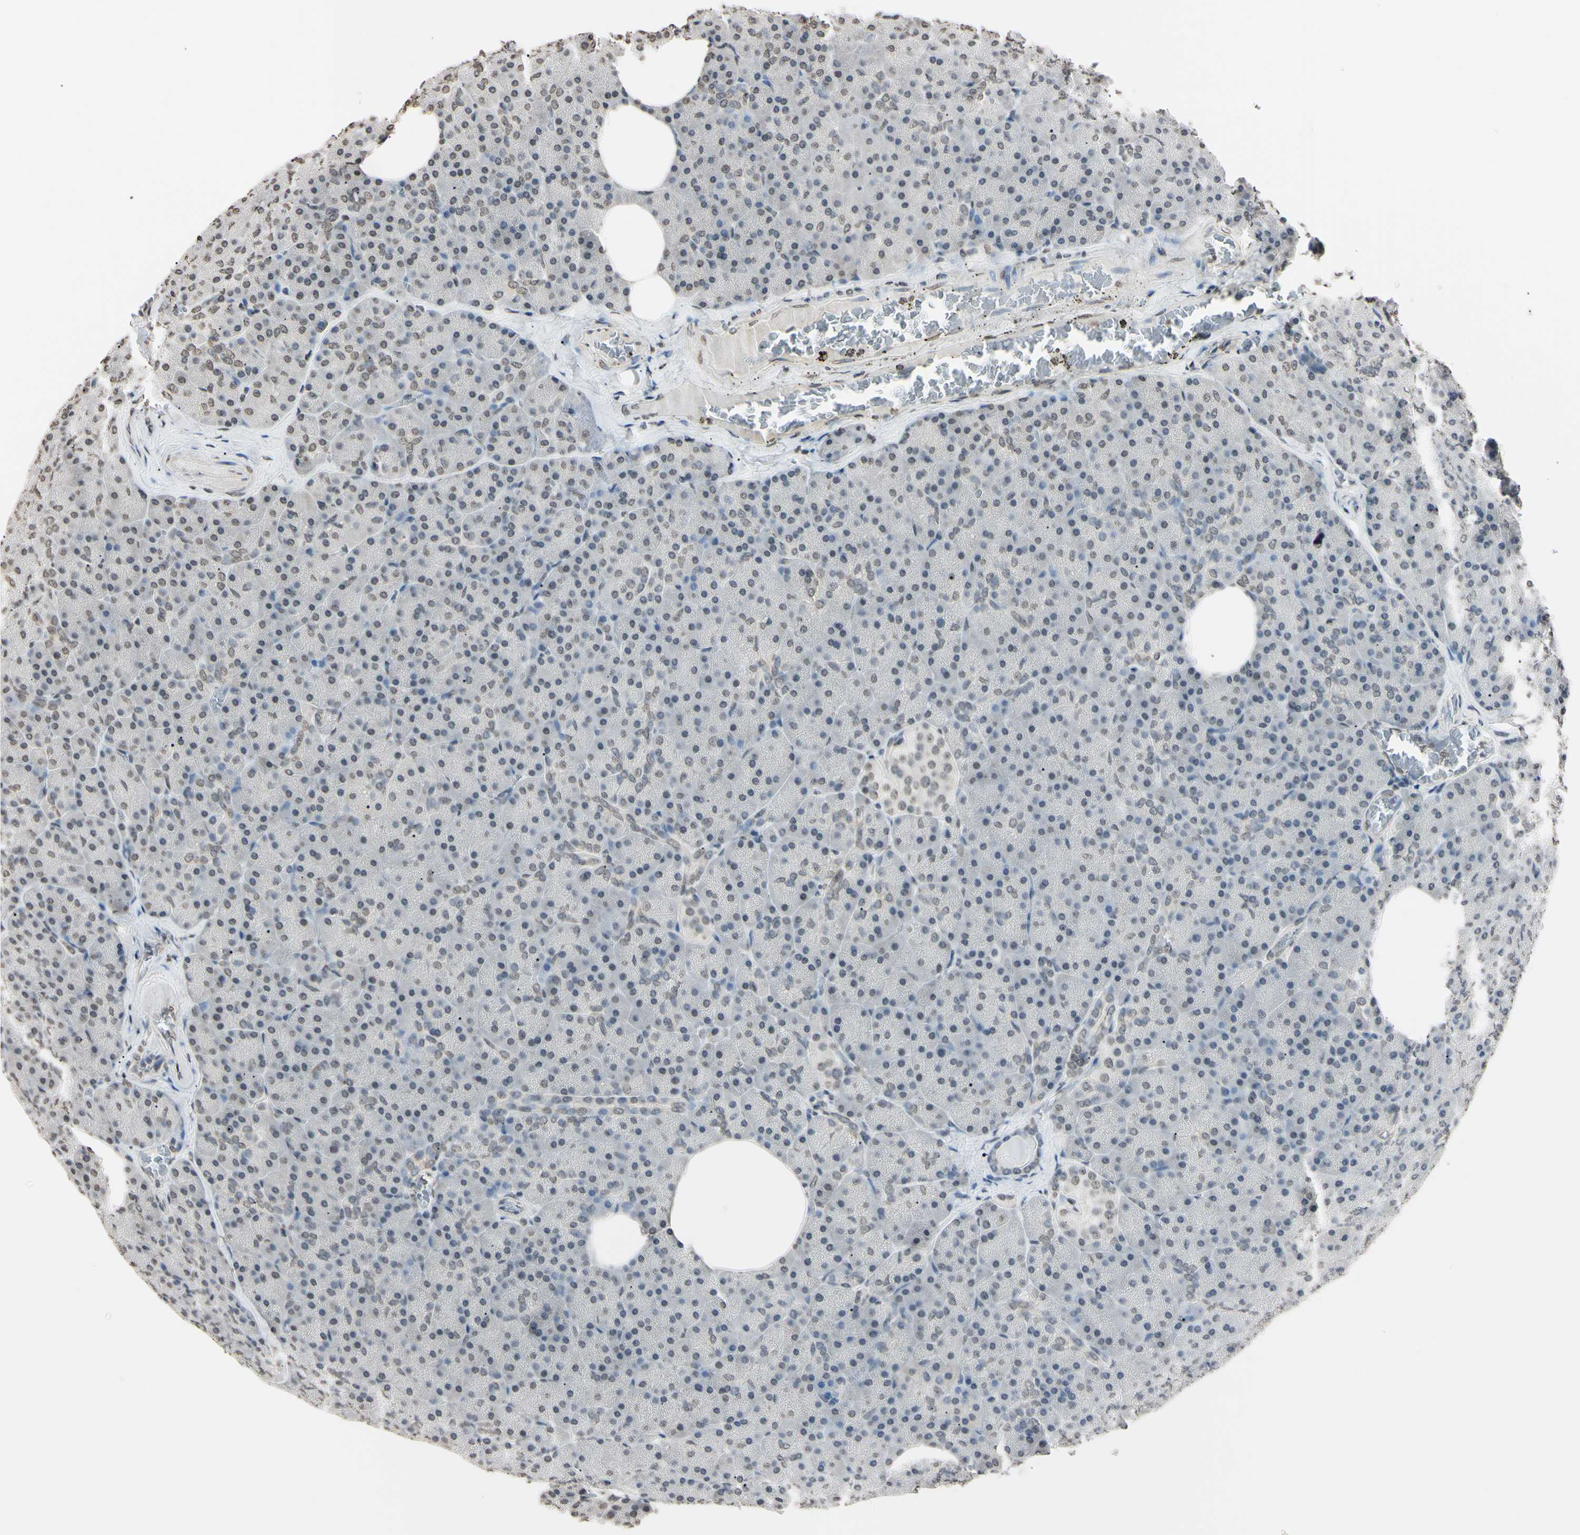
{"staining": {"intensity": "weak", "quantity": "25%-75%", "location": "nuclear"}, "tissue": "pancreas", "cell_type": "Exocrine glandular cells", "image_type": "normal", "snomed": [{"axis": "morphology", "description": "Normal tissue, NOS"}, {"axis": "topography", "description": "Pancreas"}], "caption": "Immunohistochemistry of benign human pancreas demonstrates low levels of weak nuclear positivity in about 25%-75% of exocrine glandular cells. Nuclei are stained in blue.", "gene": "CDC45", "patient": {"sex": "female", "age": 35}}